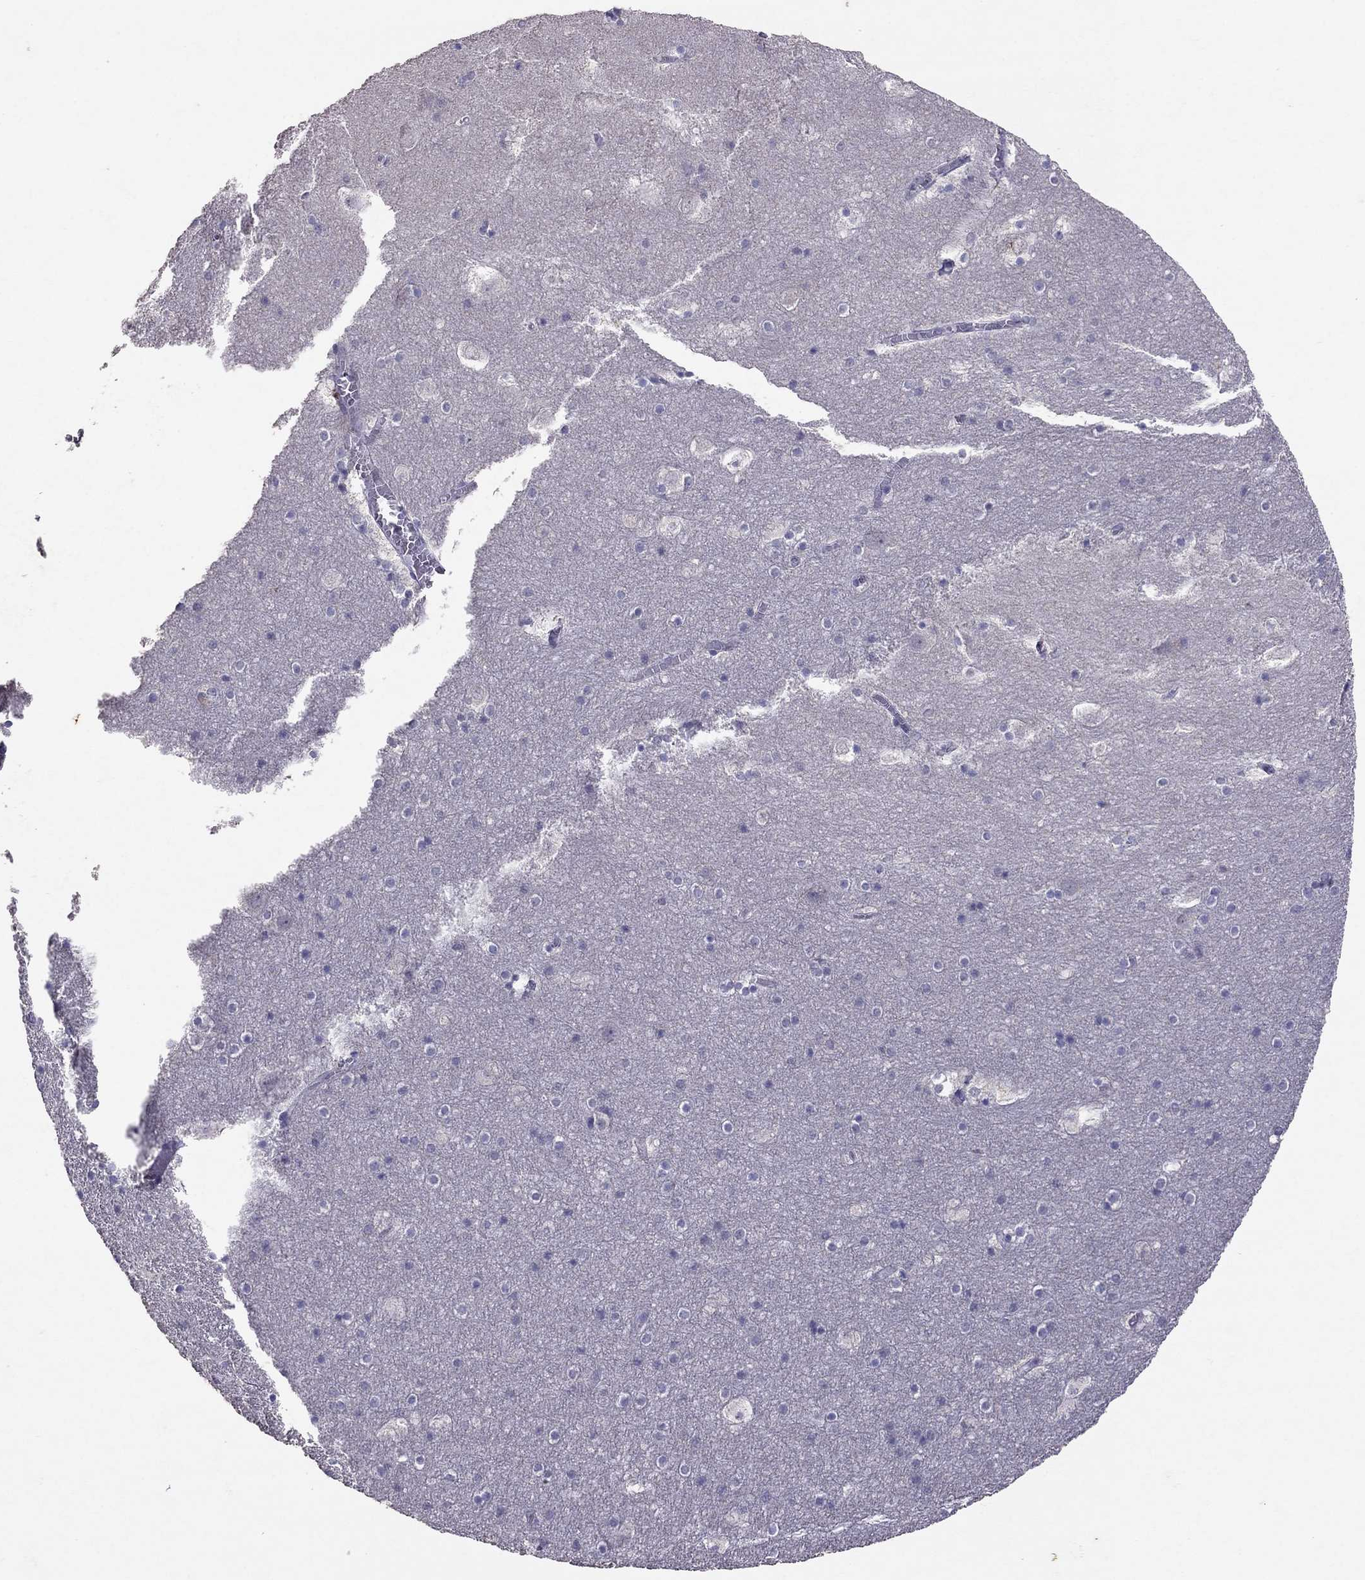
{"staining": {"intensity": "negative", "quantity": "none", "location": "none"}, "tissue": "hippocampus", "cell_type": "Glial cells", "image_type": "normal", "snomed": [{"axis": "morphology", "description": "Normal tissue, NOS"}, {"axis": "topography", "description": "Hippocampus"}], "caption": "High power microscopy micrograph of an immunohistochemistry (IHC) image of unremarkable hippocampus, revealing no significant positivity in glial cells.", "gene": "FST", "patient": {"sex": "male", "age": 45}}